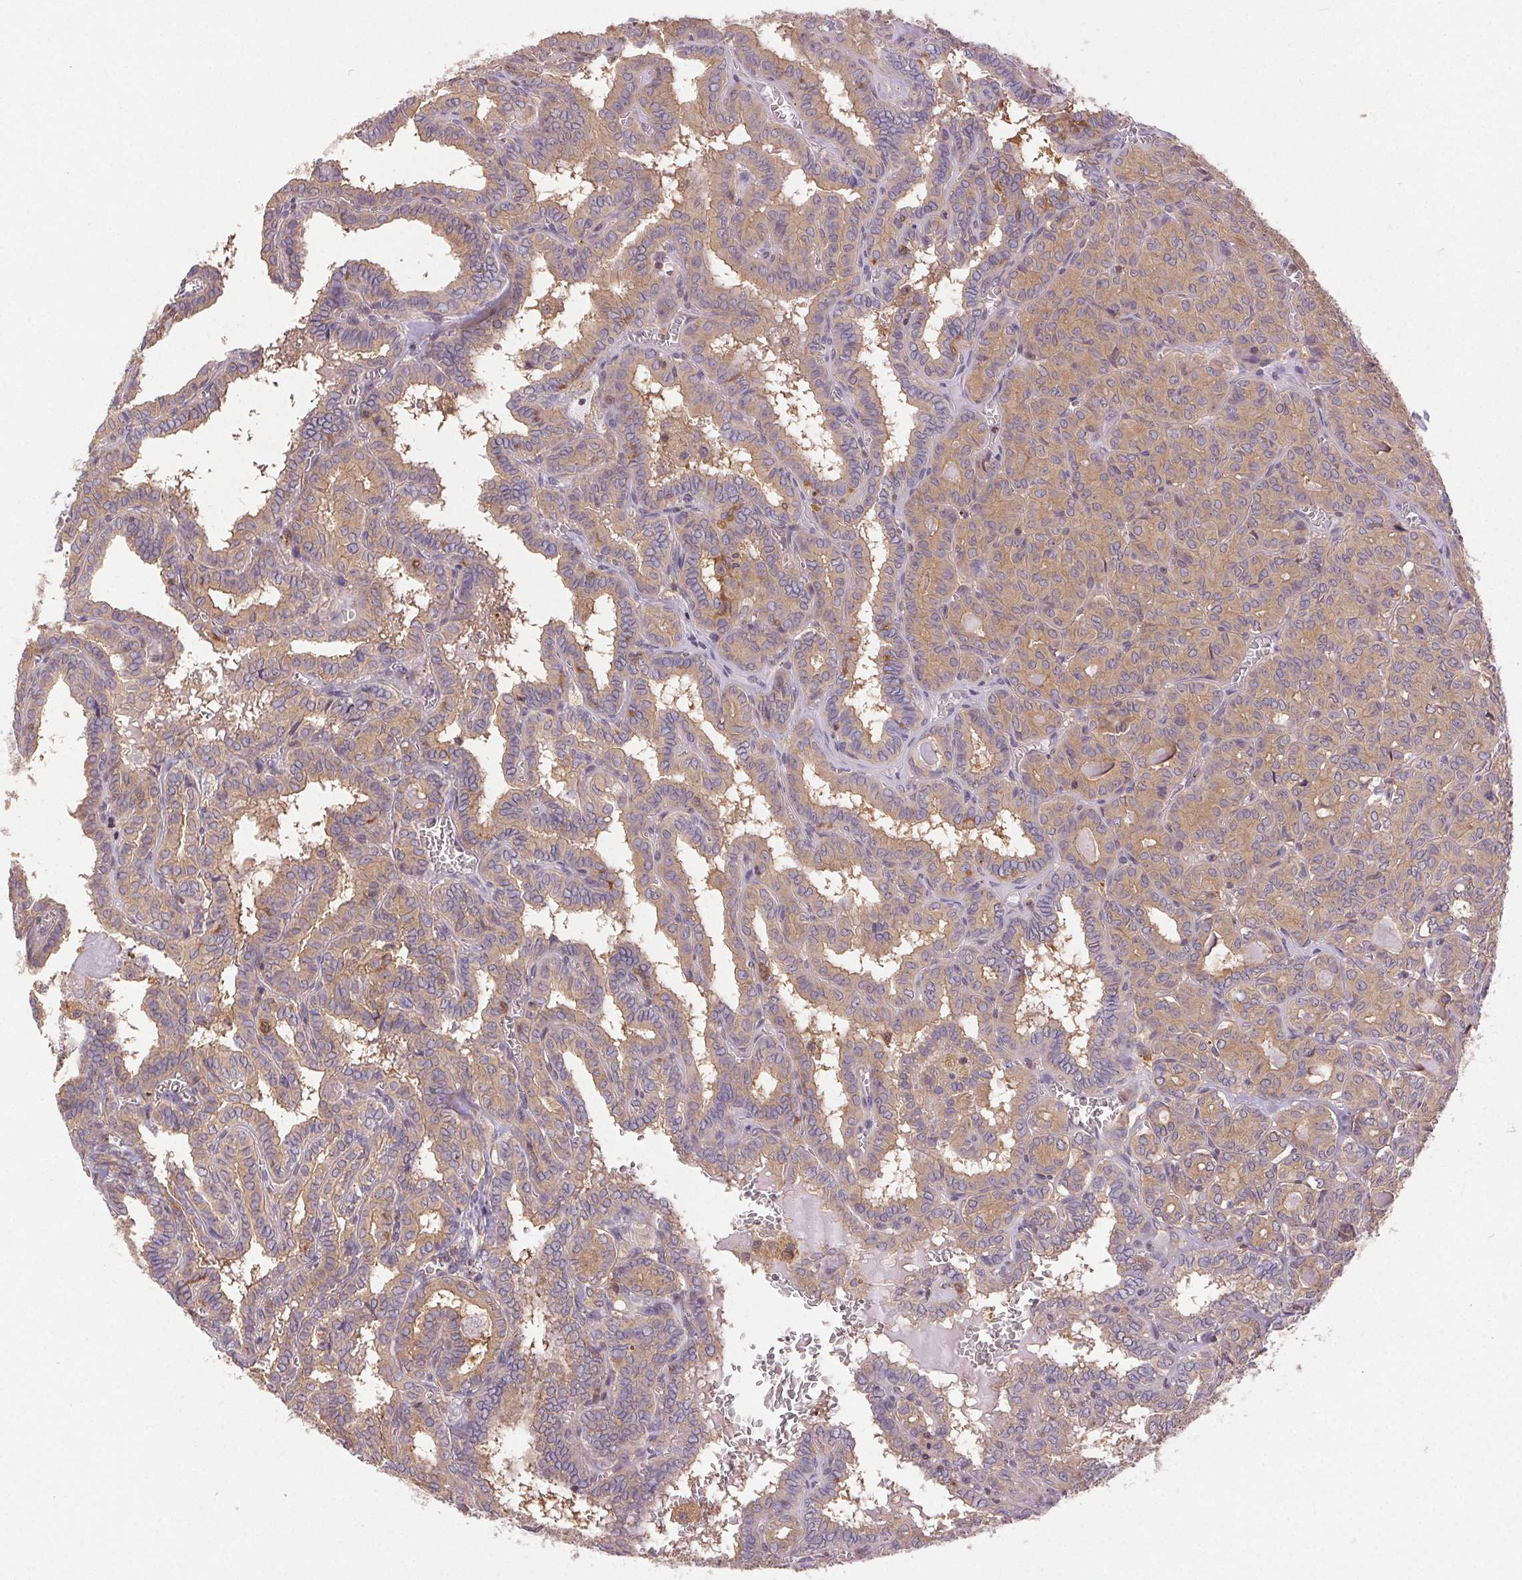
{"staining": {"intensity": "weak", "quantity": "25%-75%", "location": "cytoplasmic/membranous"}, "tissue": "thyroid cancer", "cell_type": "Tumor cells", "image_type": "cancer", "snomed": [{"axis": "morphology", "description": "Papillary adenocarcinoma, NOS"}, {"axis": "topography", "description": "Thyroid gland"}], "caption": "About 25%-75% of tumor cells in papillary adenocarcinoma (thyroid) exhibit weak cytoplasmic/membranous protein staining as visualized by brown immunohistochemical staining.", "gene": "GDI2", "patient": {"sex": "female", "age": 39}}